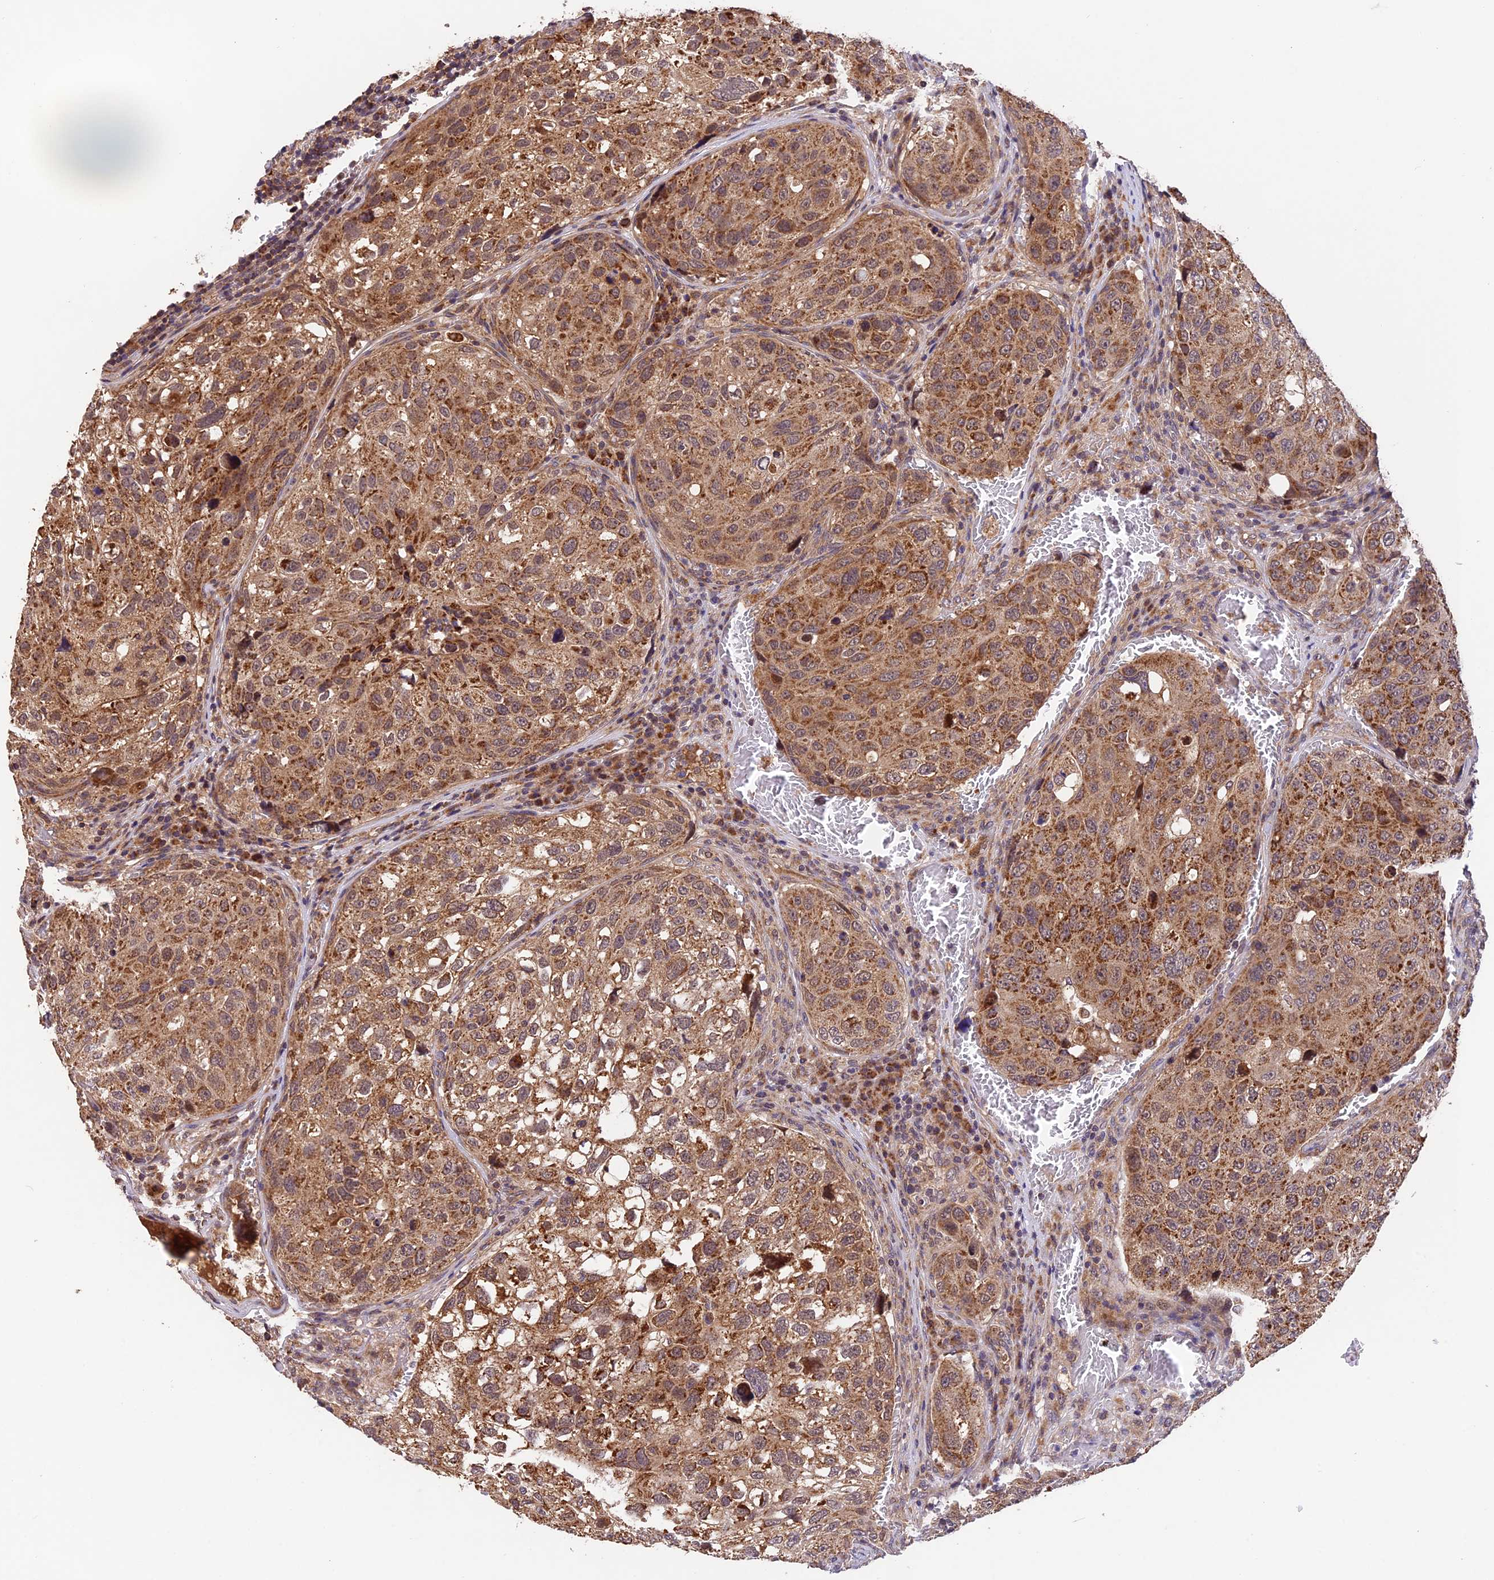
{"staining": {"intensity": "moderate", "quantity": ">75%", "location": "cytoplasmic/membranous"}, "tissue": "urothelial cancer", "cell_type": "Tumor cells", "image_type": "cancer", "snomed": [{"axis": "morphology", "description": "Urothelial carcinoma, High grade"}, {"axis": "topography", "description": "Lymph node"}, {"axis": "topography", "description": "Urinary bladder"}], "caption": "Brown immunohistochemical staining in human urothelial carcinoma (high-grade) shows moderate cytoplasmic/membranous positivity in about >75% of tumor cells. (Brightfield microscopy of DAB IHC at high magnification).", "gene": "MNS1", "patient": {"sex": "male", "age": 51}}